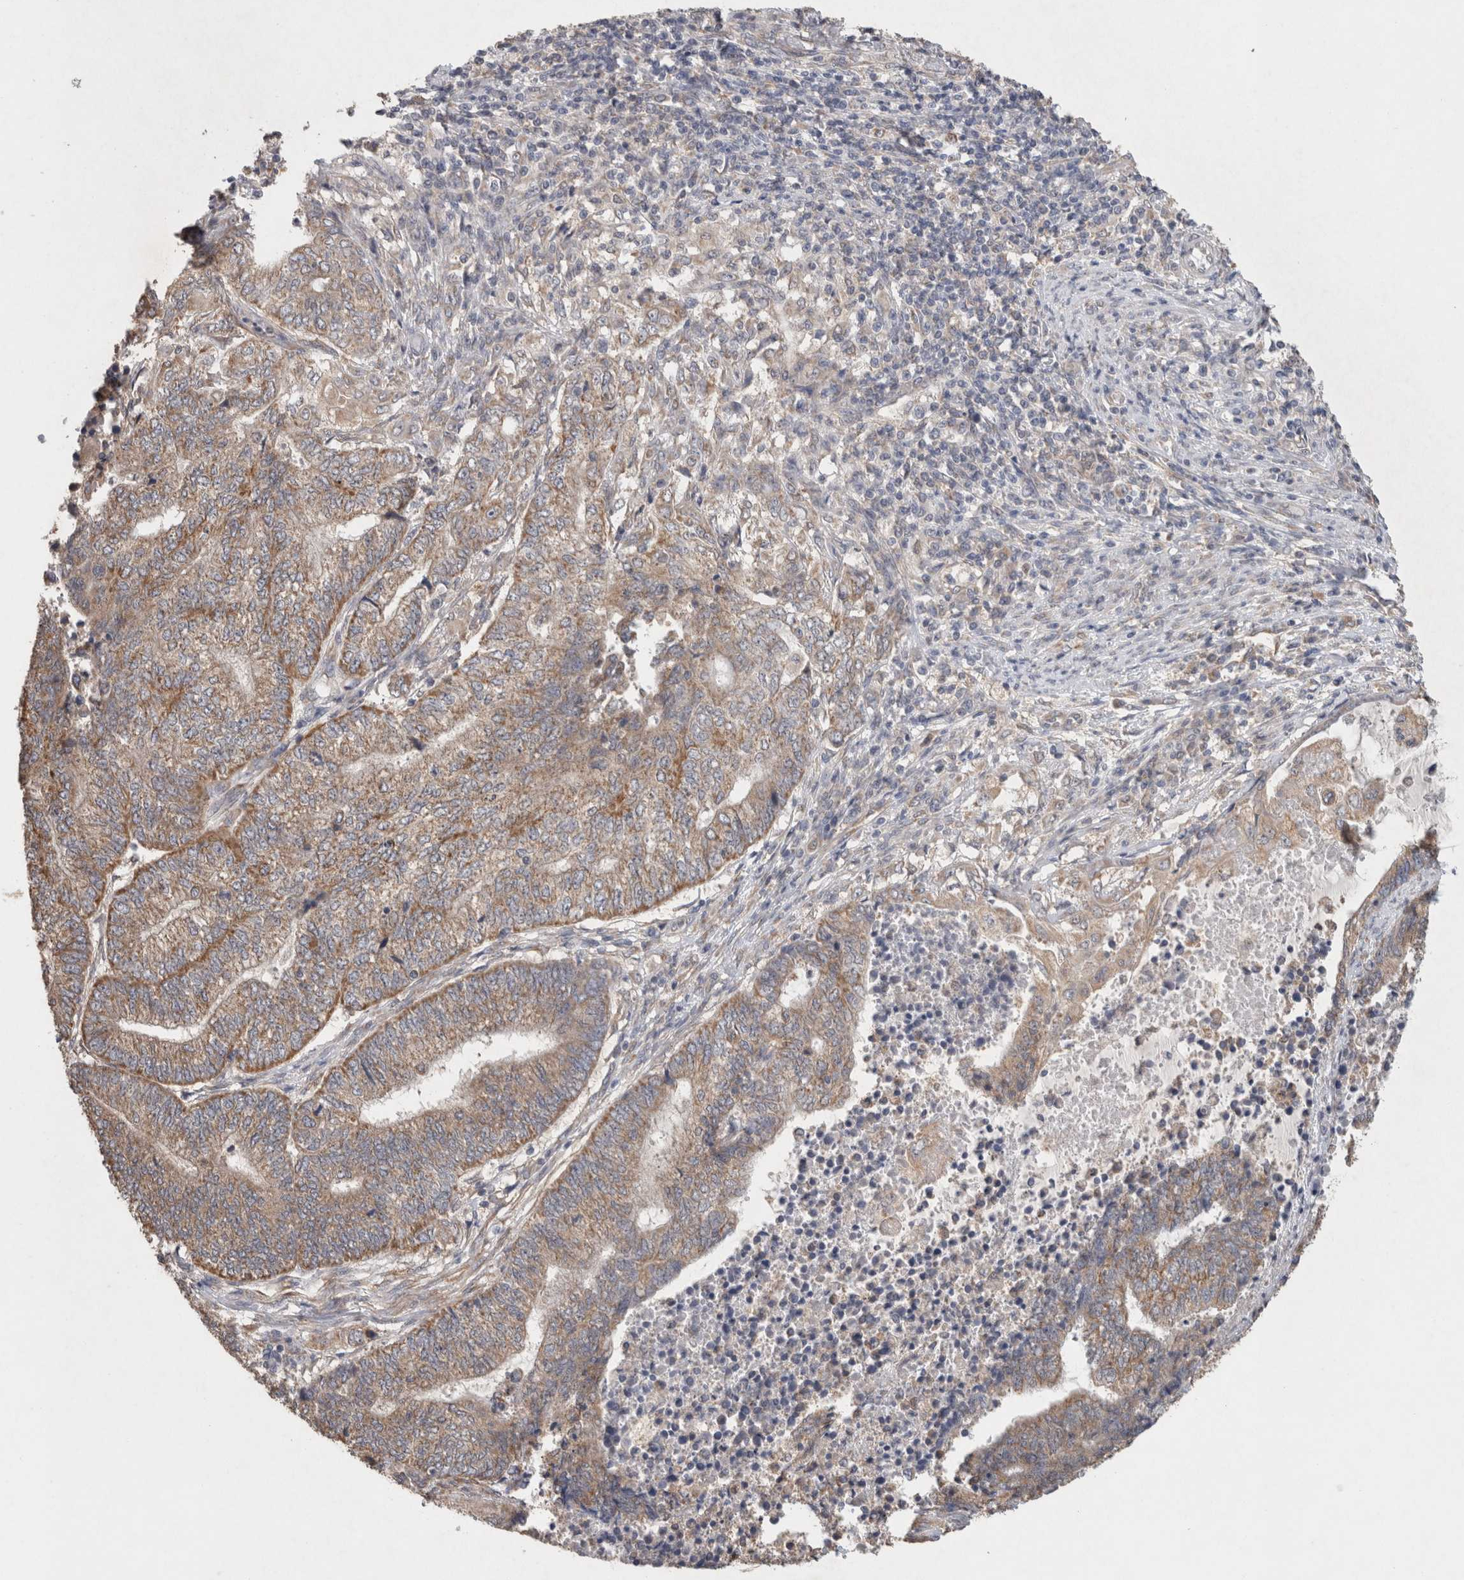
{"staining": {"intensity": "moderate", "quantity": ">75%", "location": "cytoplasmic/membranous"}, "tissue": "endometrial cancer", "cell_type": "Tumor cells", "image_type": "cancer", "snomed": [{"axis": "morphology", "description": "Adenocarcinoma, NOS"}, {"axis": "topography", "description": "Uterus"}, {"axis": "topography", "description": "Endometrium"}], "caption": "Immunohistochemical staining of endometrial cancer (adenocarcinoma) demonstrates medium levels of moderate cytoplasmic/membranous staining in about >75% of tumor cells.", "gene": "RAB14", "patient": {"sex": "female", "age": 70}}